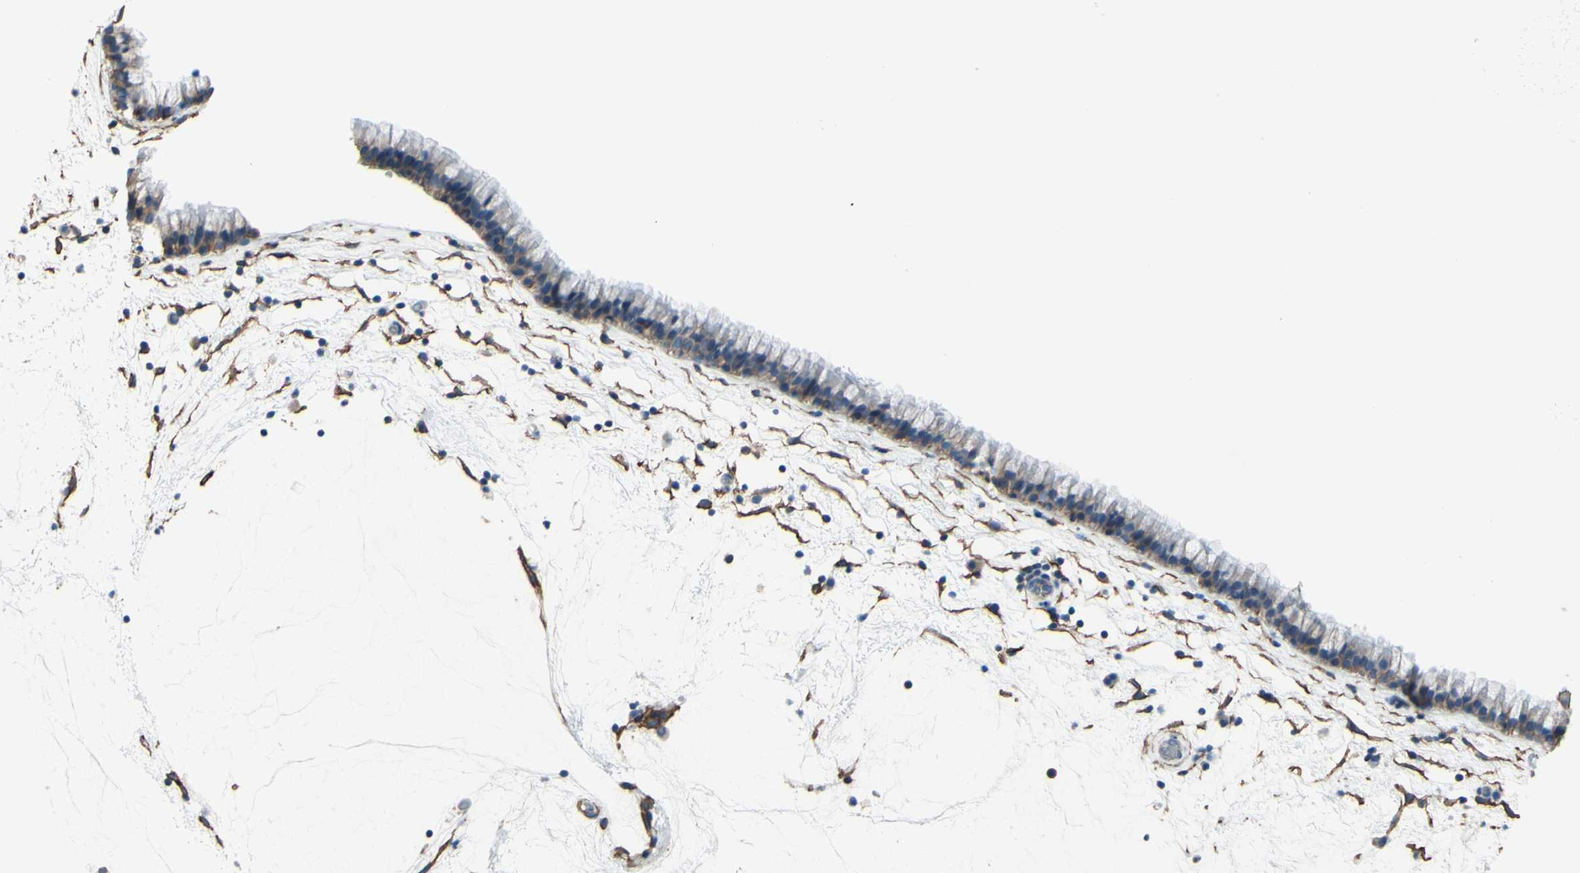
{"staining": {"intensity": "moderate", "quantity": ">75%", "location": "cytoplasmic/membranous"}, "tissue": "nasopharynx", "cell_type": "Respiratory epithelial cells", "image_type": "normal", "snomed": [{"axis": "morphology", "description": "Normal tissue, NOS"}, {"axis": "morphology", "description": "Inflammation, NOS"}, {"axis": "topography", "description": "Nasopharynx"}], "caption": "High-power microscopy captured an IHC micrograph of benign nasopharynx, revealing moderate cytoplasmic/membranous expression in approximately >75% of respiratory epithelial cells. The staining was performed using DAB (3,3'-diaminobenzidine) to visualize the protein expression in brown, while the nuclei were stained in blue with hematoxylin (Magnification: 20x).", "gene": "ADD1", "patient": {"sex": "male", "age": 48}}